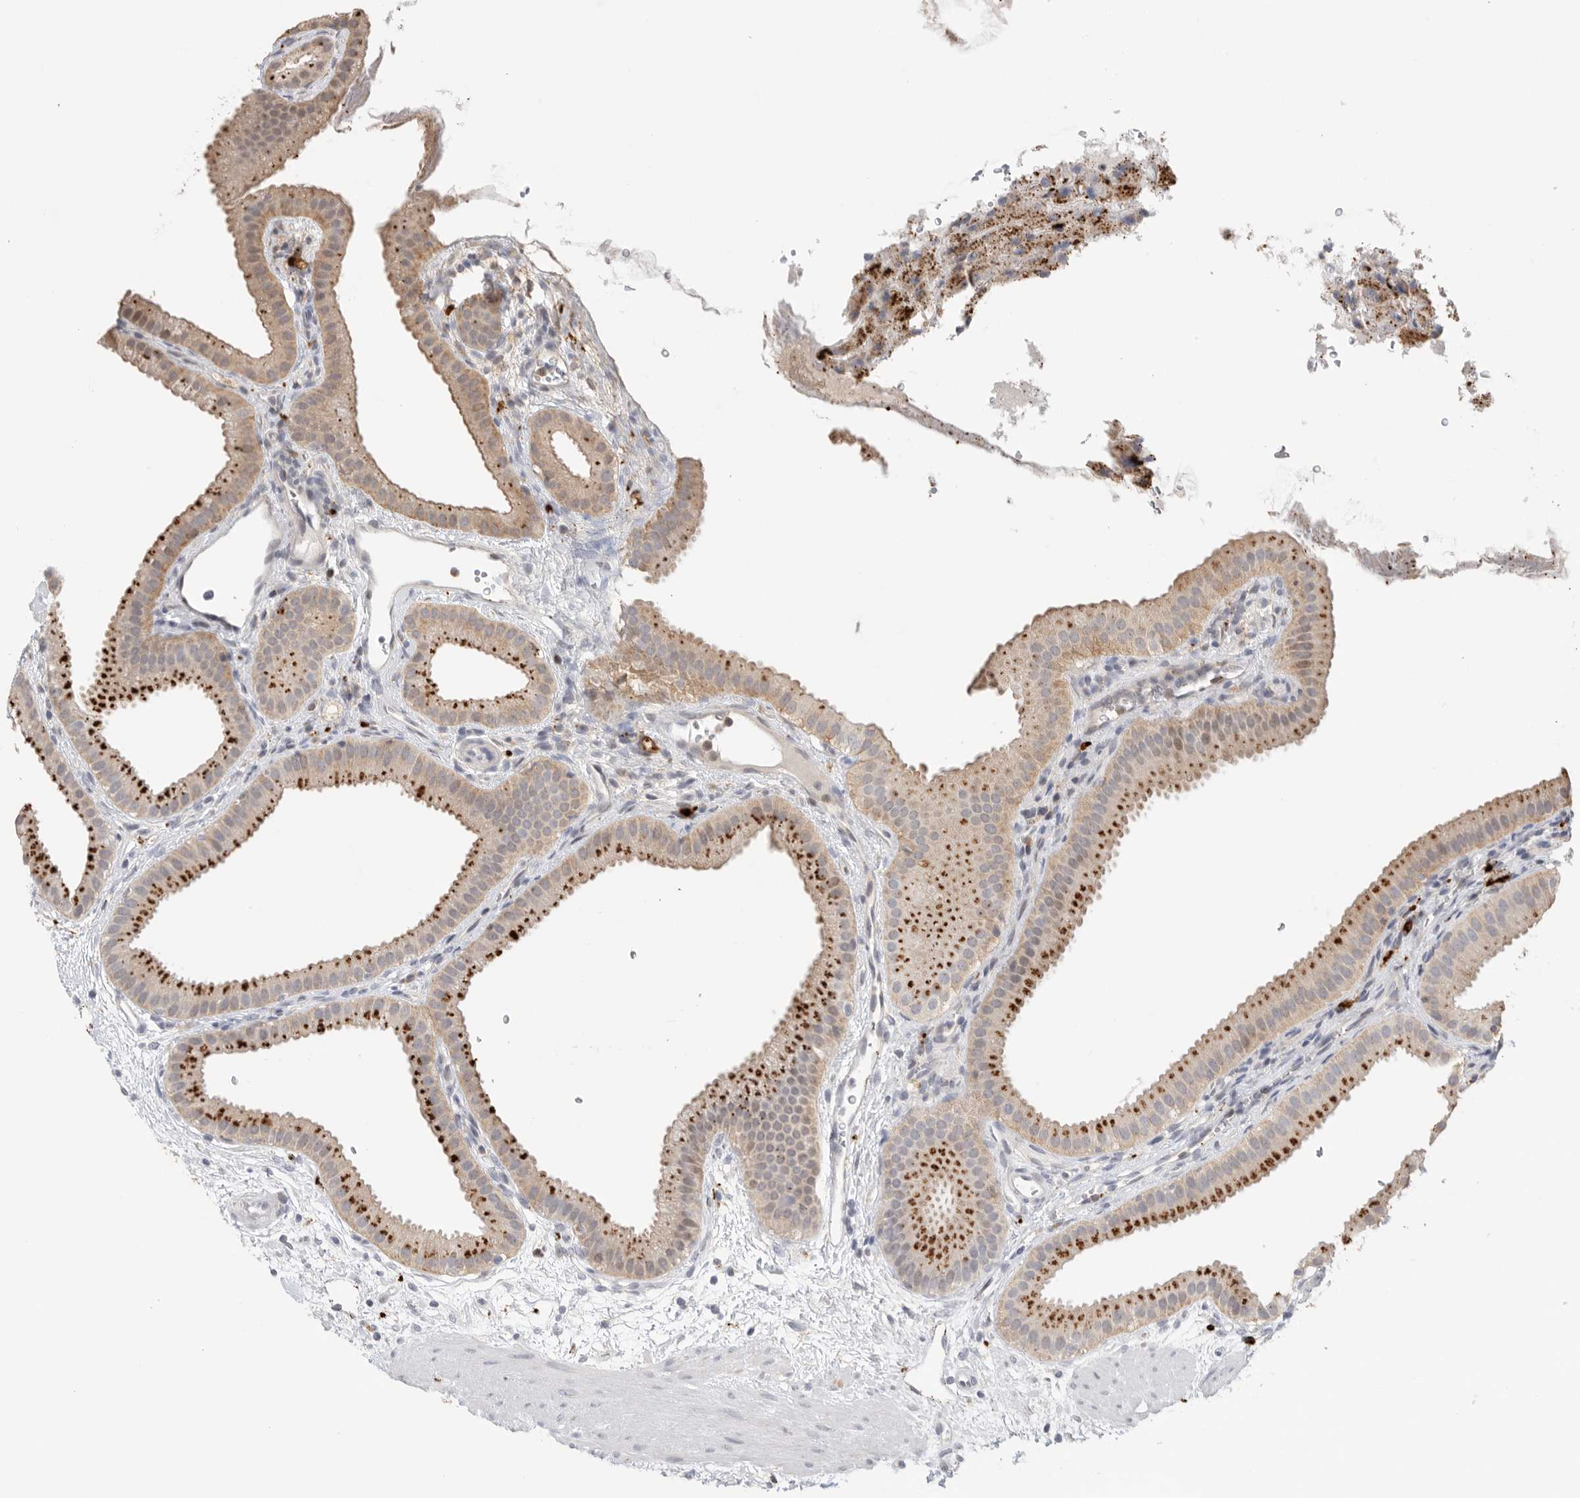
{"staining": {"intensity": "strong", "quantity": ">75%", "location": "cytoplasmic/membranous"}, "tissue": "gallbladder", "cell_type": "Glandular cells", "image_type": "normal", "snomed": [{"axis": "morphology", "description": "Normal tissue, NOS"}, {"axis": "topography", "description": "Gallbladder"}], "caption": "An IHC micrograph of benign tissue is shown. Protein staining in brown shows strong cytoplasmic/membranous positivity in gallbladder within glandular cells. The staining was performed using DAB (3,3'-diaminobenzidine), with brown indicating positive protein expression. Nuclei are stained blue with hematoxylin.", "gene": "GGH", "patient": {"sex": "female", "age": 64}}